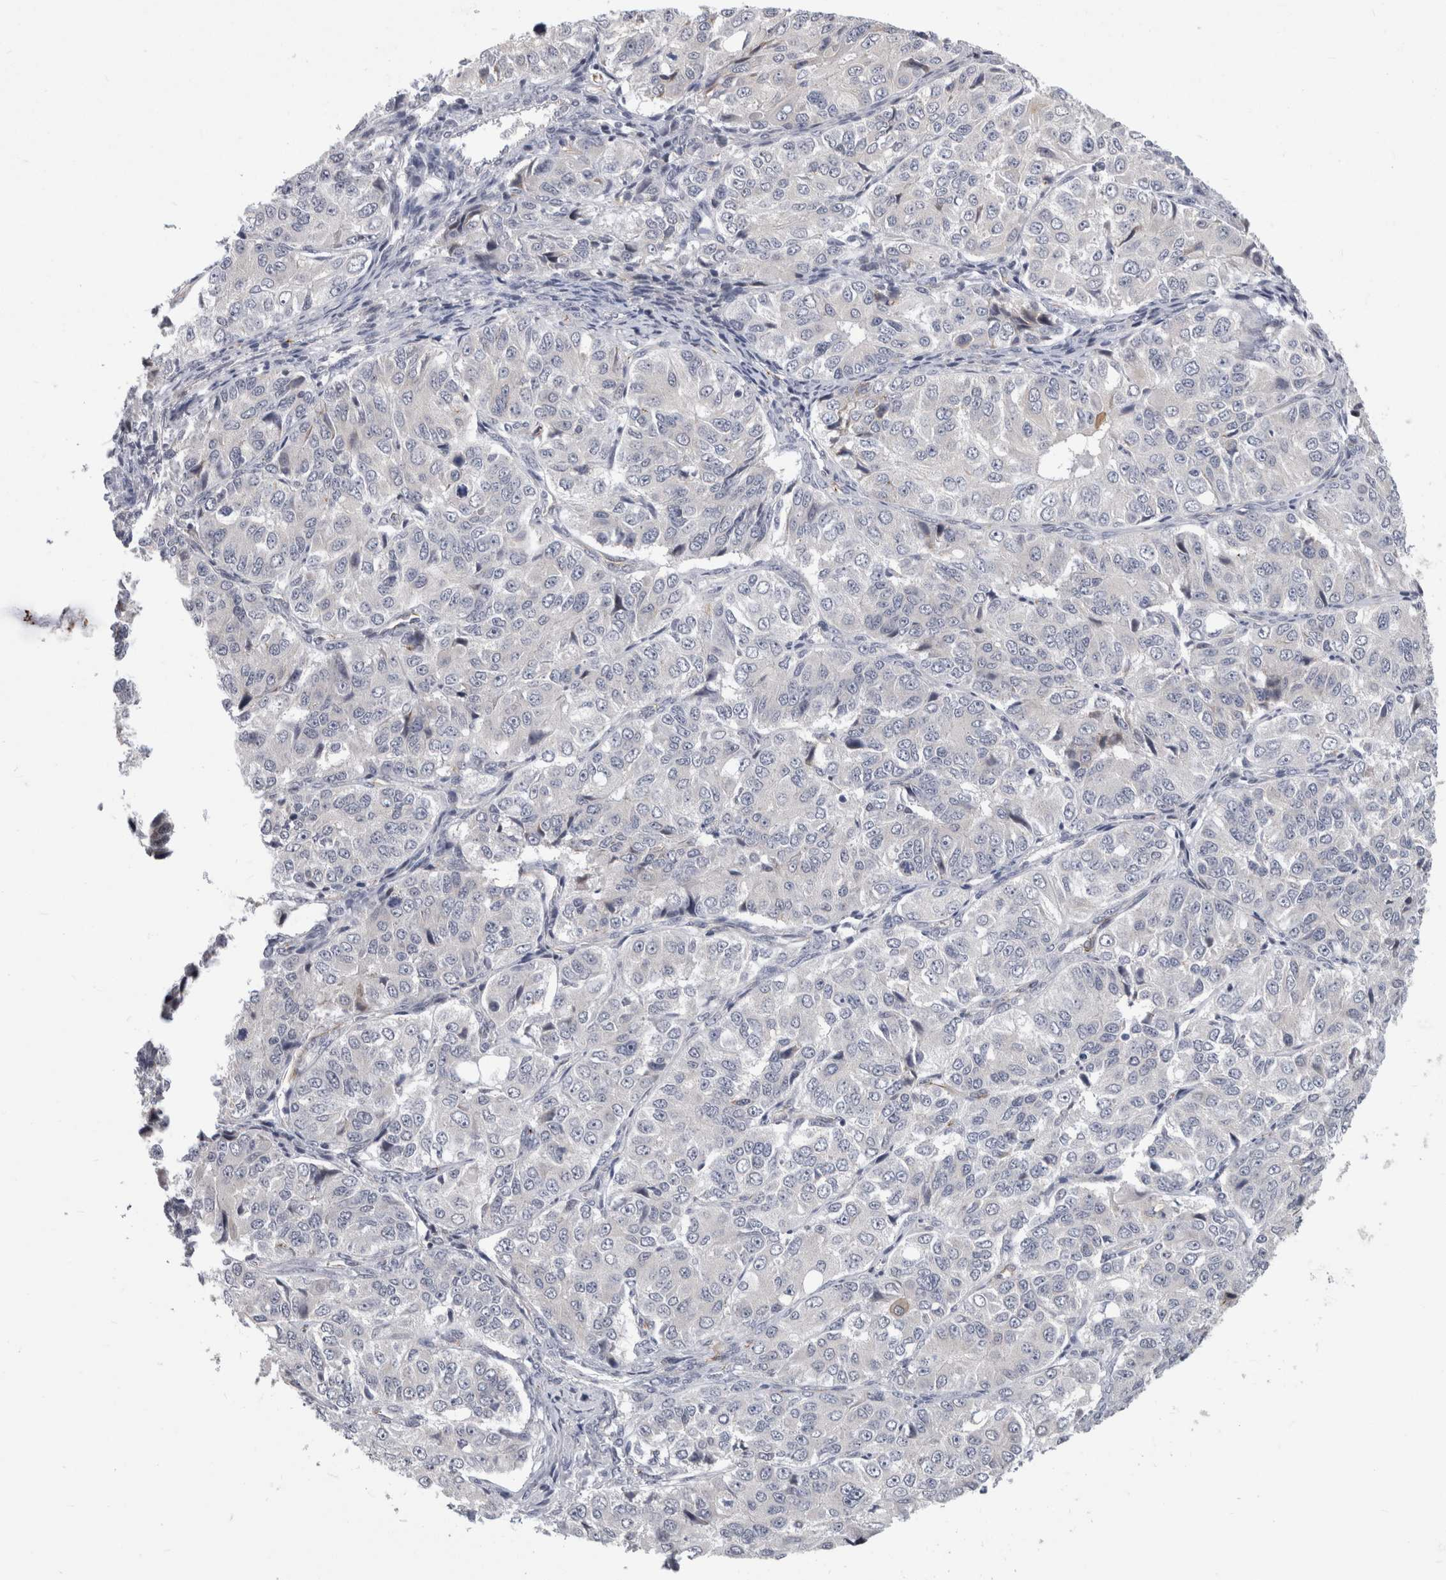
{"staining": {"intensity": "negative", "quantity": "none", "location": "none"}, "tissue": "ovarian cancer", "cell_type": "Tumor cells", "image_type": "cancer", "snomed": [{"axis": "morphology", "description": "Carcinoma, endometroid"}, {"axis": "topography", "description": "Ovary"}], "caption": "DAB immunohistochemical staining of ovarian cancer (endometroid carcinoma) displays no significant positivity in tumor cells. The staining is performed using DAB brown chromogen with nuclei counter-stained in using hematoxylin.", "gene": "FAM83H", "patient": {"sex": "female", "age": 51}}